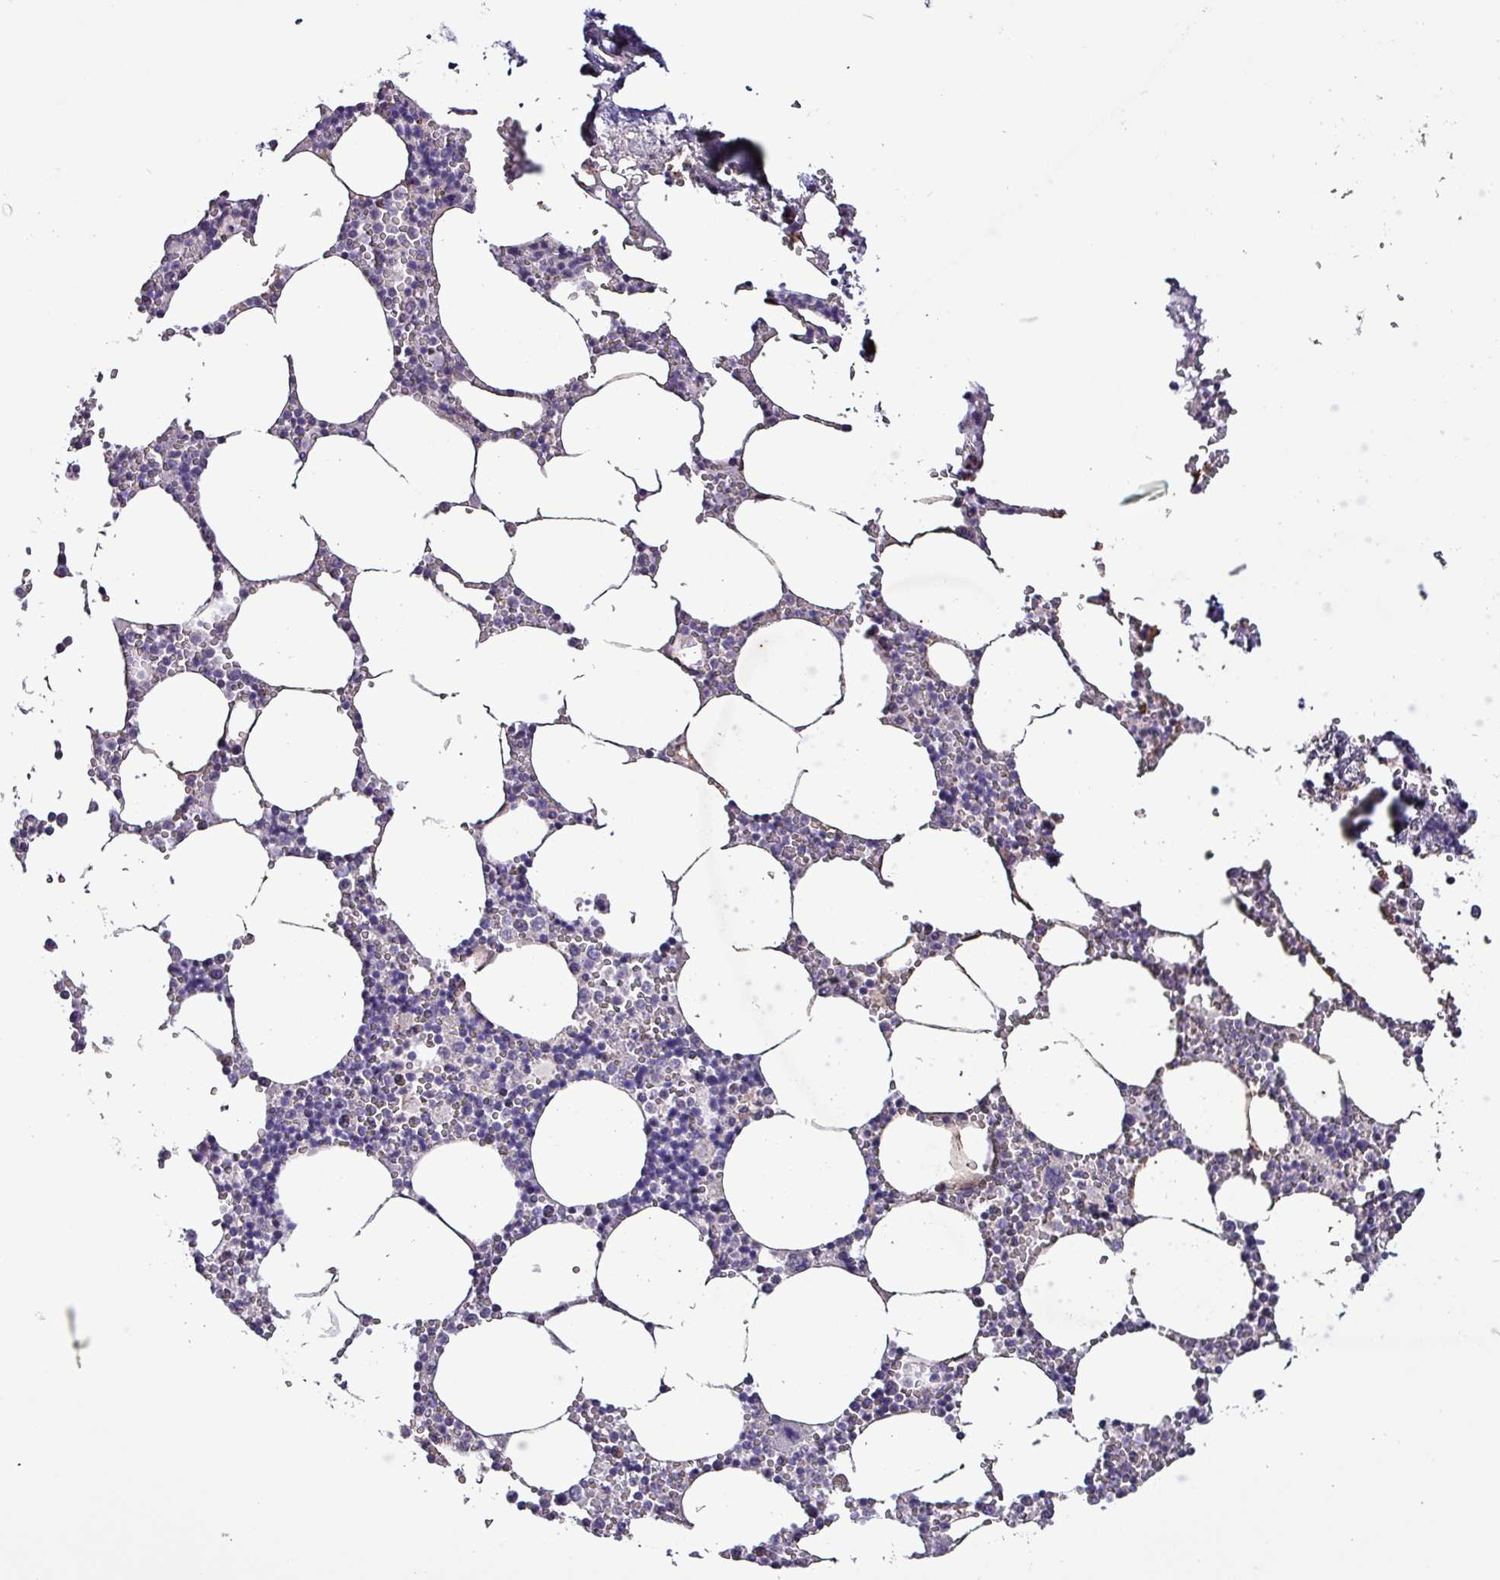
{"staining": {"intensity": "negative", "quantity": "none", "location": "none"}, "tissue": "bone marrow", "cell_type": "Hematopoietic cells", "image_type": "normal", "snomed": [{"axis": "morphology", "description": "Normal tissue, NOS"}, {"axis": "topography", "description": "Bone marrow"}], "caption": "Hematopoietic cells show no significant staining in unremarkable bone marrow. Brightfield microscopy of IHC stained with DAB (brown) and hematoxylin (blue), captured at high magnification.", "gene": "GRAPL", "patient": {"sex": "male", "age": 54}}